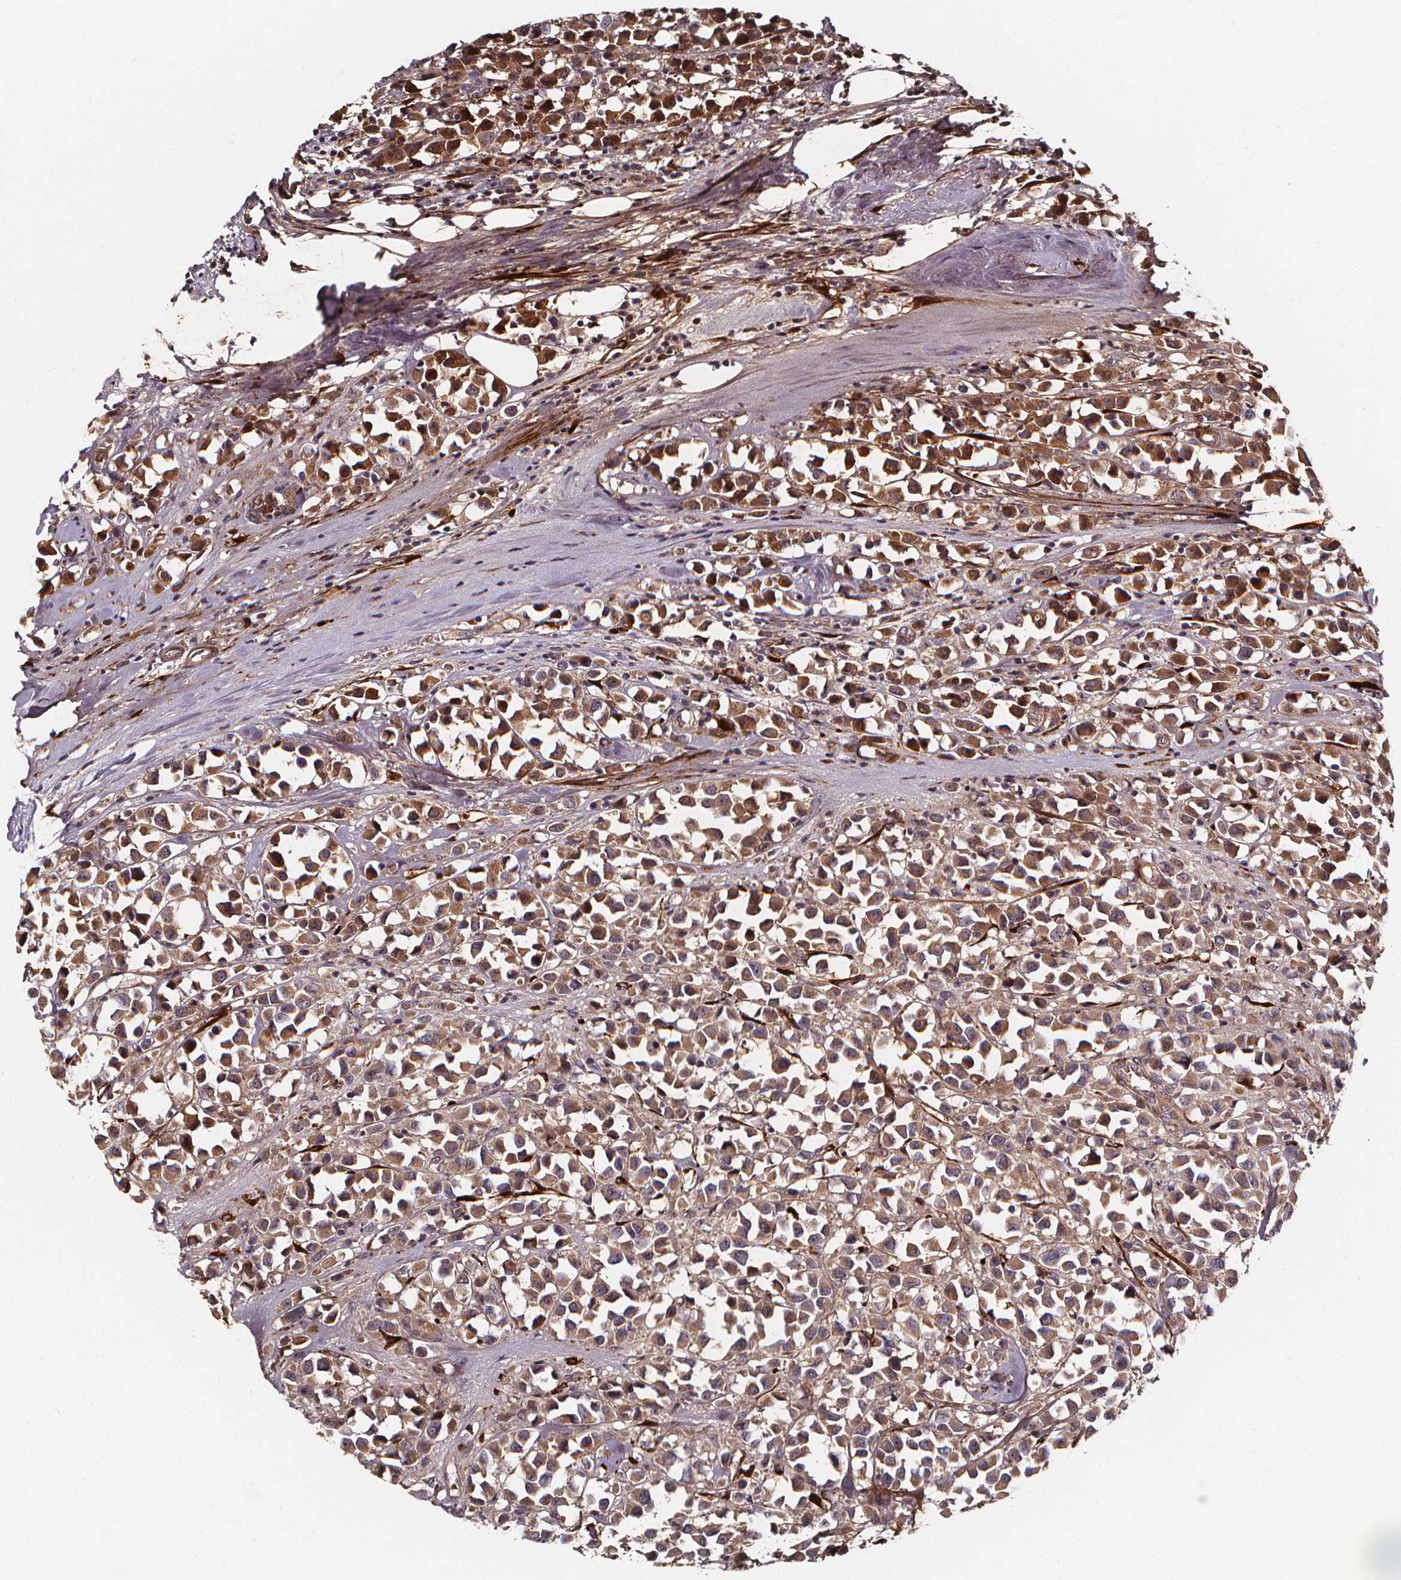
{"staining": {"intensity": "moderate", "quantity": ">75%", "location": "cytoplasmic/membranous"}, "tissue": "breast cancer", "cell_type": "Tumor cells", "image_type": "cancer", "snomed": [{"axis": "morphology", "description": "Duct carcinoma"}, {"axis": "topography", "description": "Breast"}], "caption": "IHC of human breast cancer displays medium levels of moderate cytoplasmic/membranous positivity in about >75% of tumor cells.", "gene": "AEBP1", "patient": {"sex": "female", "age": 61}}